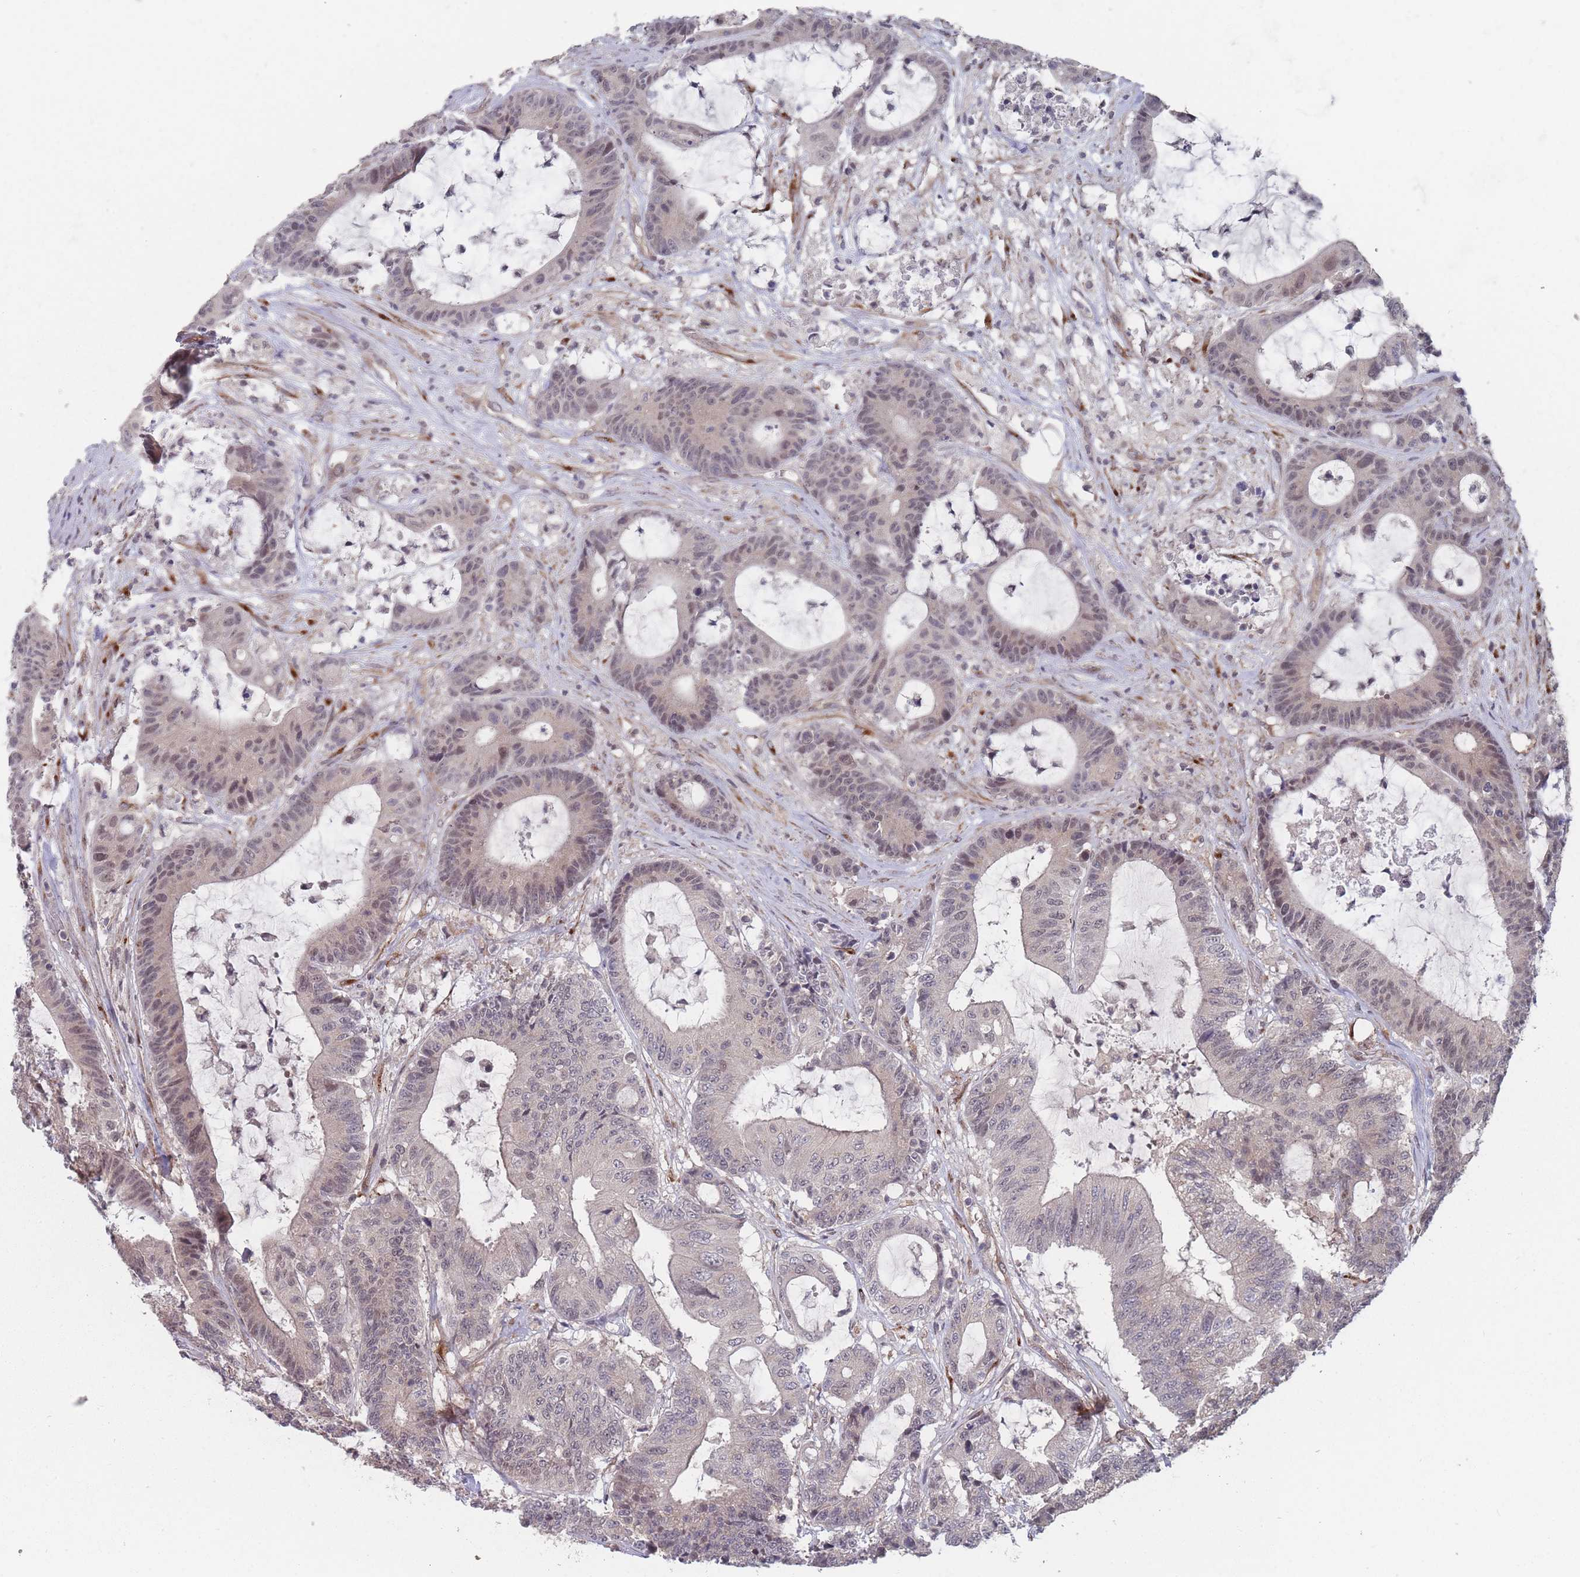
{"staining": {"intensity": "weak", "quantity": "25%-75%", "location": "cytoplasmic/membranous,nuclear"}, "tissue": "colorectal cancer", "cell_type": "Tumor cells", "image_type": "cancer", "snomed": [{"axis": "morphology", "description": "Adenocarcinoma, NOS"}, {"axis": "topography", "description": "Colon"}], "caption": "Weak cytoplasmic/membranous and nuclear staining for a protein is present in approximately 25%-75% of tumor cells of colorectal adenocarcinoma using IHC.", "gene": "CNTRL", "patient": {"sex": "female", "age": 84}}